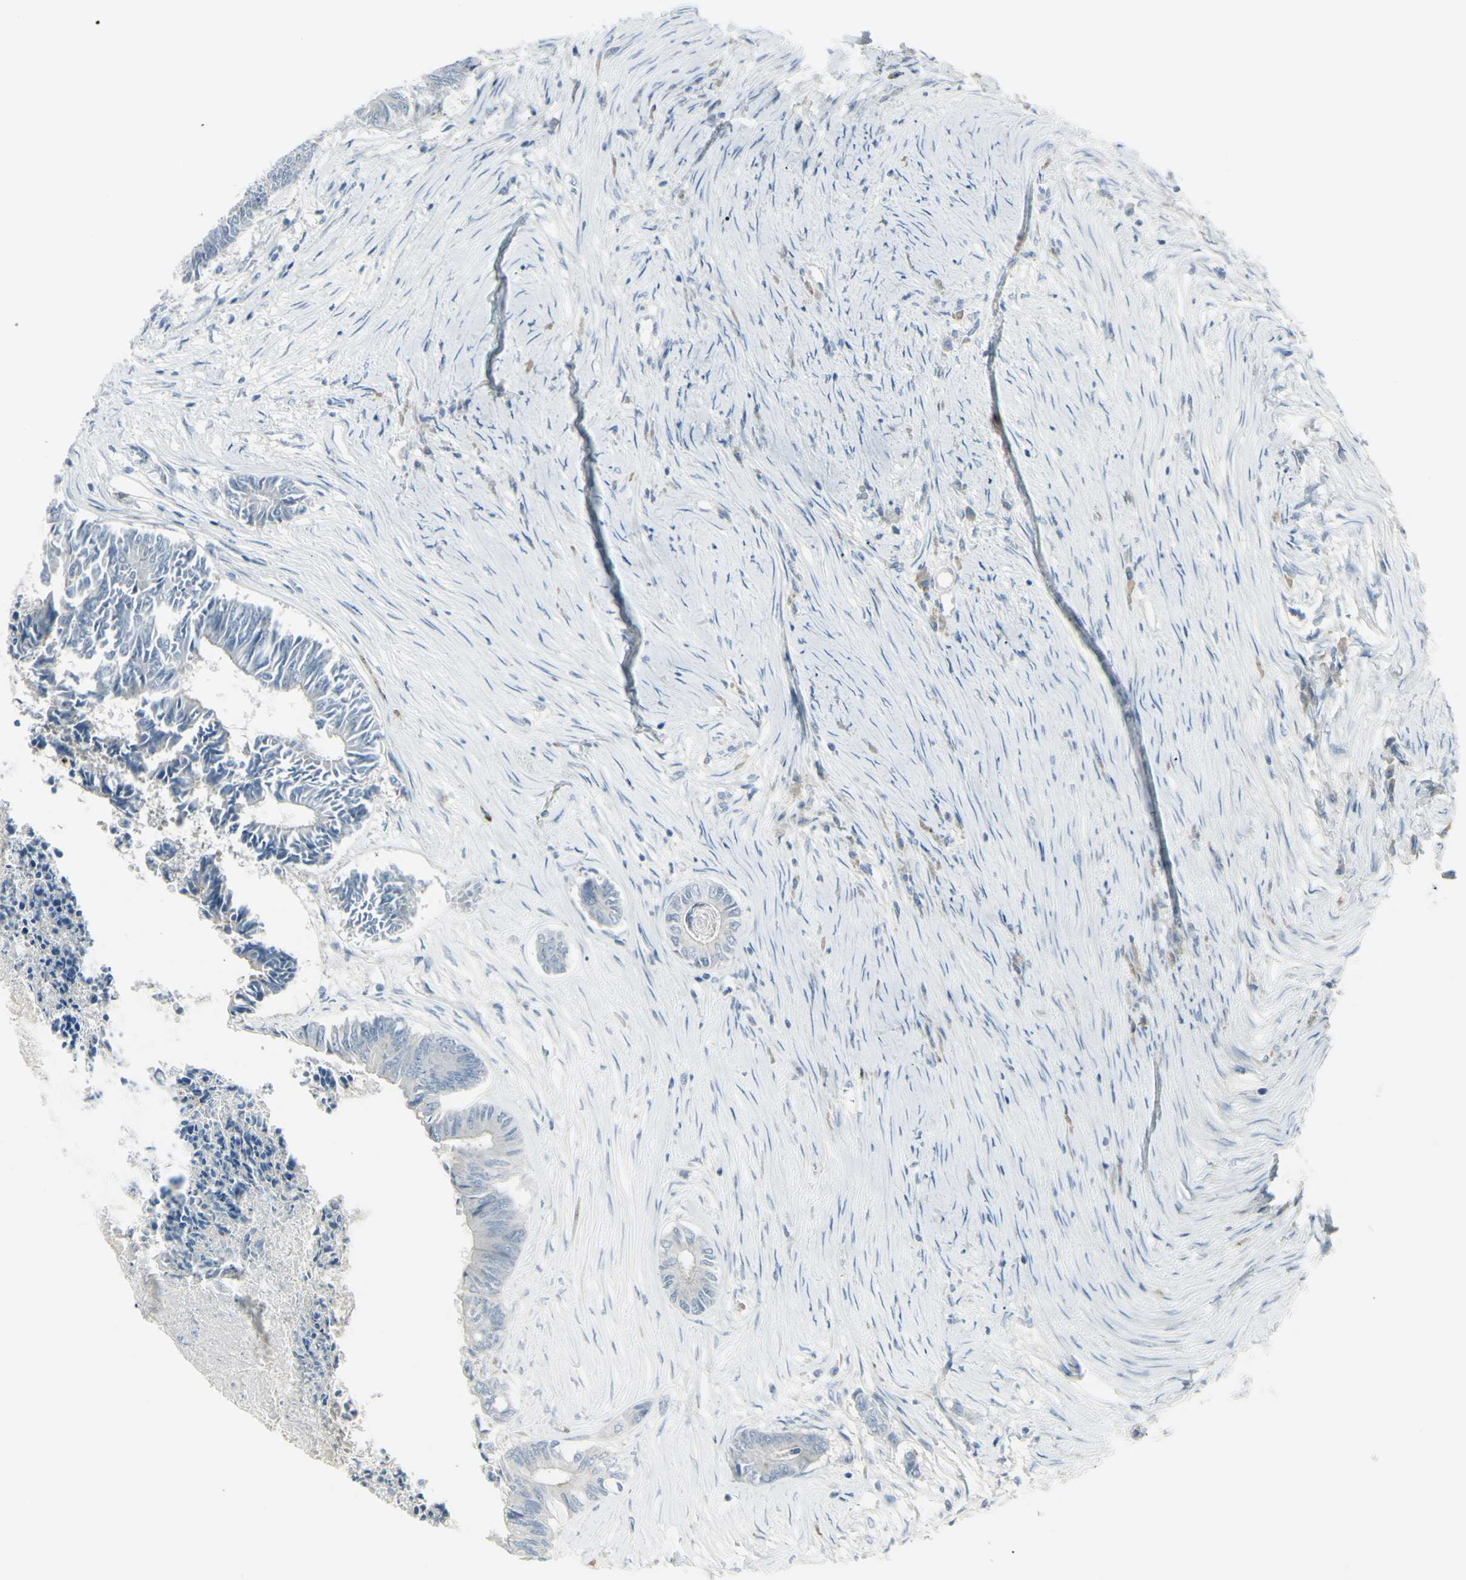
{"staining": {"intensity": "negative", "quantity": "none", "location": "none"}, "tissue": "colorectal cancer", "cell_type": "Tumor cells", "image_type": "cancer", "snomed": [{"axis": "morphology", "description": "Adenocarcinoma, NOS"}, {"axis": "topography", "description": "Rectum"}], "caption": "Tumor cells are negative for protein expression in human colorectal adenocarcinoma.", "gene": "SH3GL2", "patient": {"sex": "male", "age": 63}}